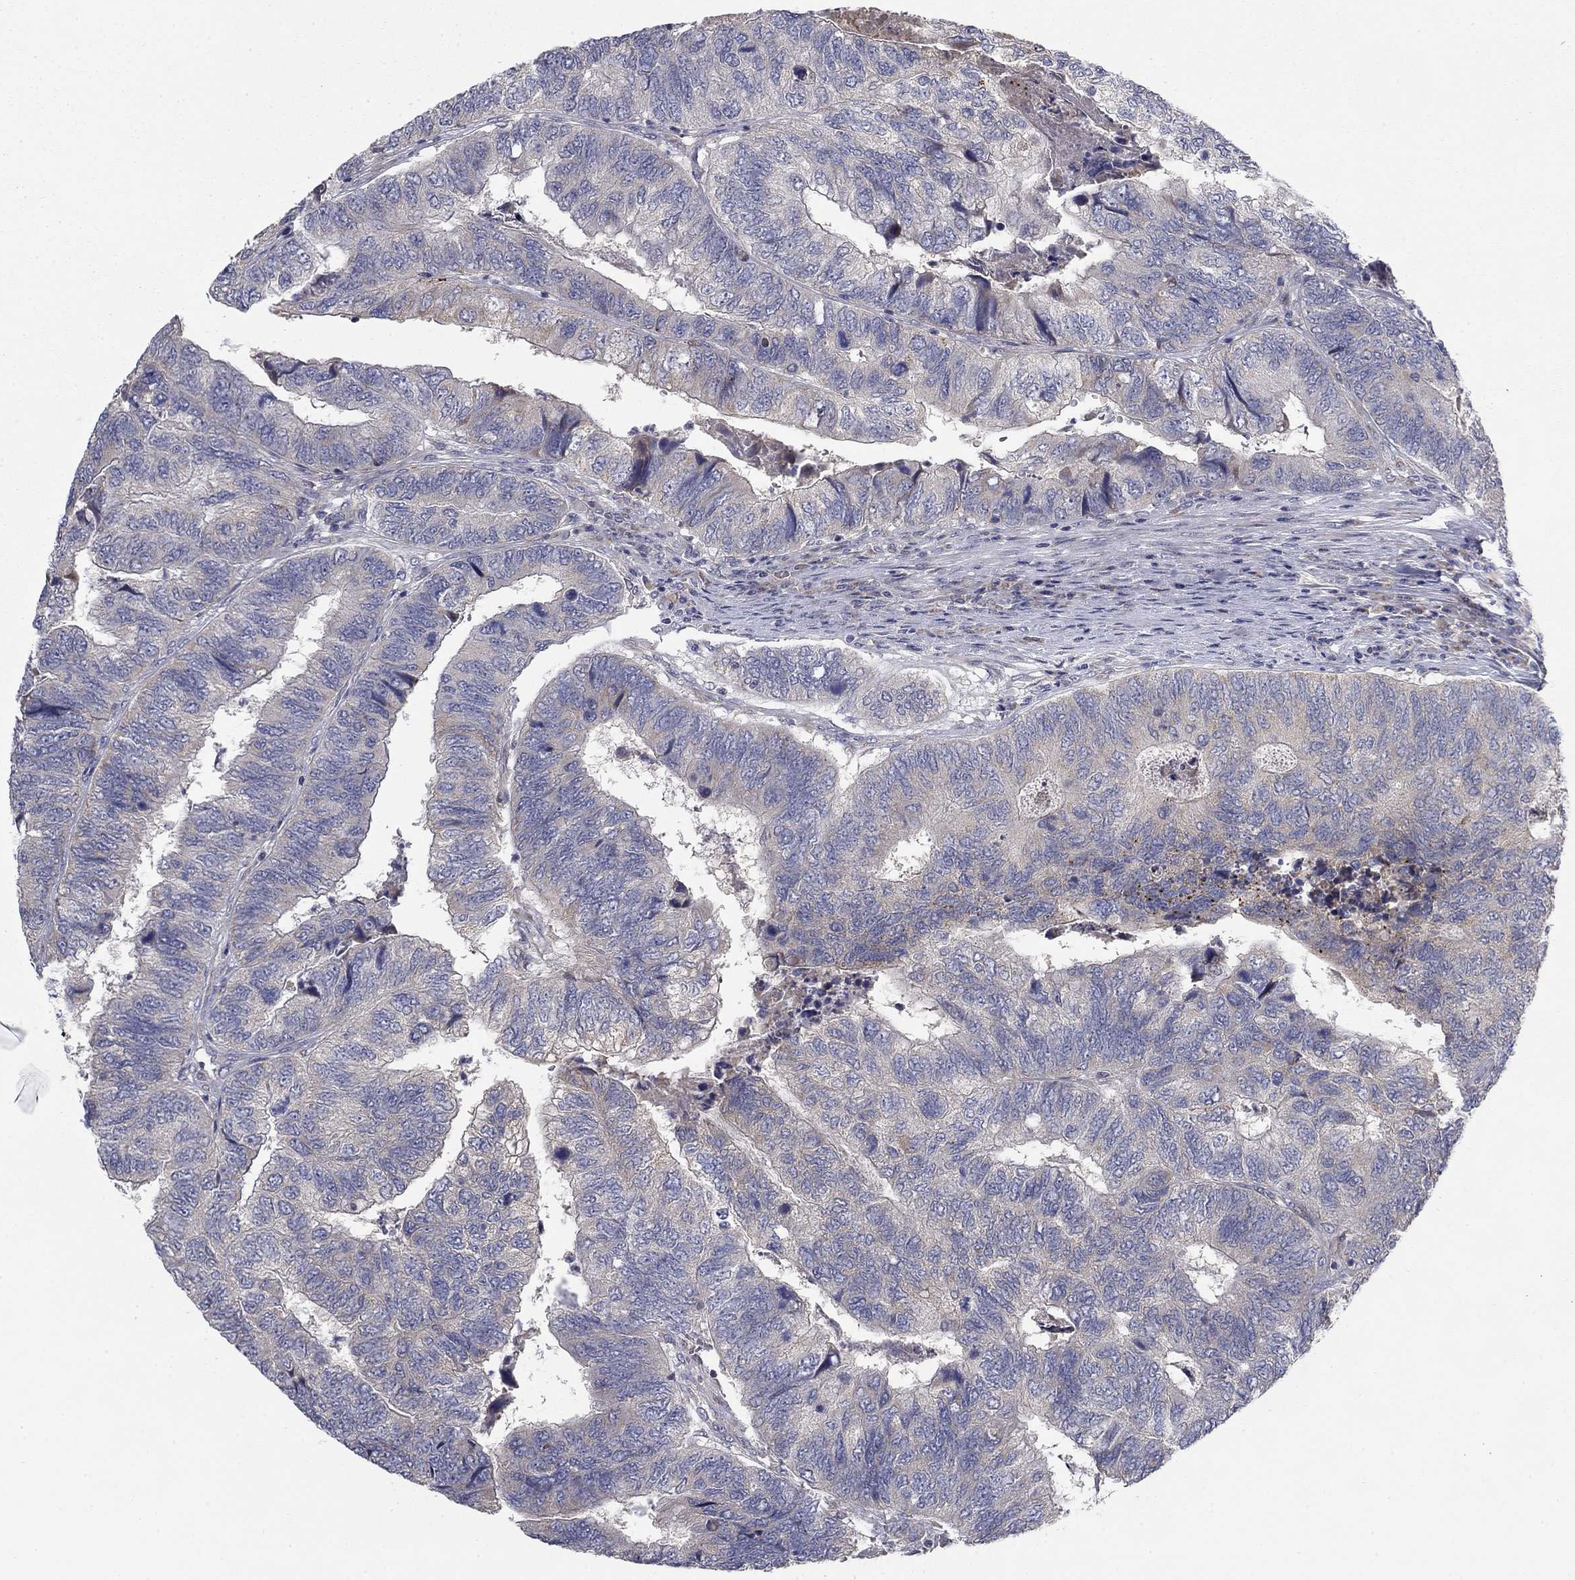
{"staining": {"intensity": "moderate", "quantity": "<25%", "location": "cytoplasmic/membranous"}, "tissue": "colorectal cancer", "cell_type": "Tumor cells", "image_type": "cancer", "snomed": [{"axis": "morphology", "description": "Adenocarcinoma, NOS"}, {"axis": "topography", "description": "Colon"}], "caption": "Protein staining of colorectal cancer tissue shows moderate cytoplasmic/membranous positivity in about <25% of tumor cells. (brown staining indicates protein expression, while blue staining denotes nuclei).", "gene": "MMAA", "patient": {"sex": "female", "age": 67}}